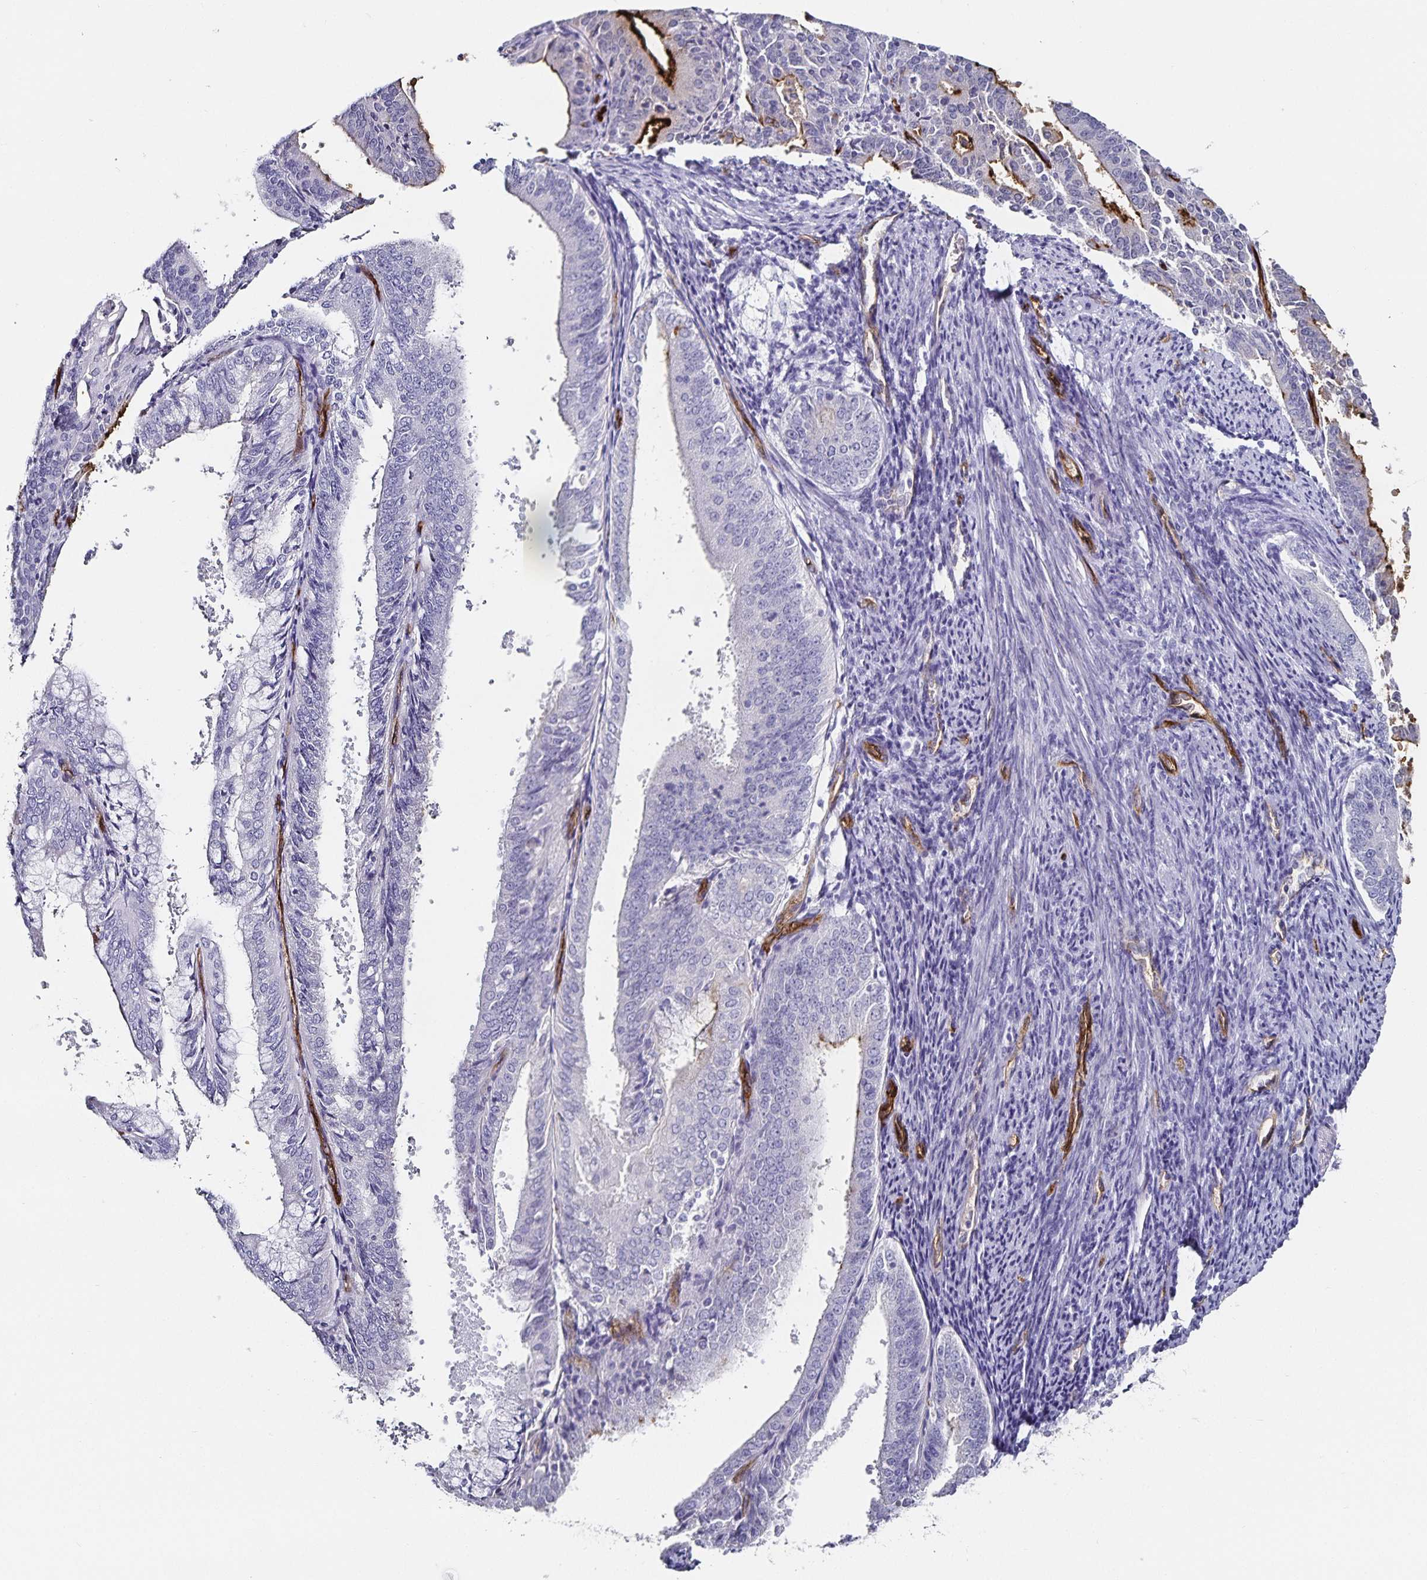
{"staining": {"intensity": "negative", "quantity": "none", "location": "none"}, "tissue": "endometrial cancer", "cell_type": "Tumor cells", "image_type": "cancer", "snomed": [{"axis": "morphology", "description": "Adenocarcinoma, NOS"}, {"axis": "topography", "description": "Endometrium"}], "caption": "The micrograph shows no significant expression in tumor cells of endometrial cancer (adenocarcinoma).", "gene": "PODXL", "patient": {"sex": "female", "age": 63}}